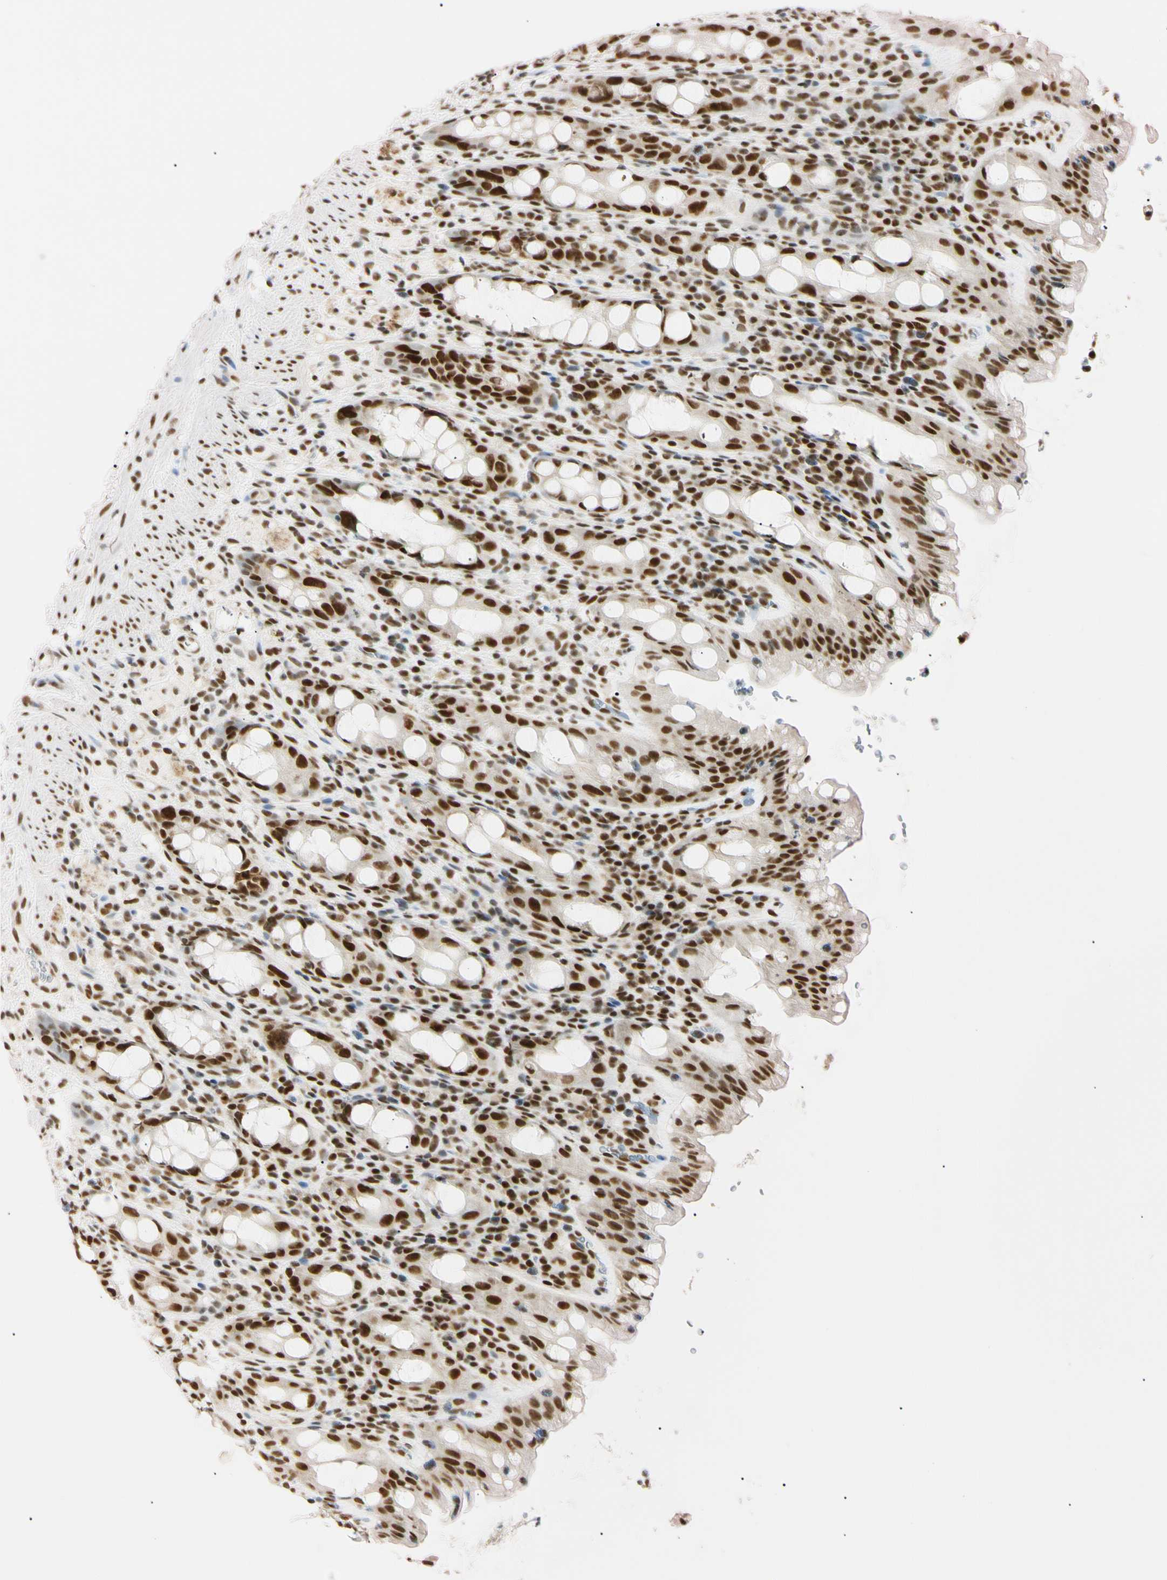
{"staining": {"intensity": "strong", "quantity": ">75%", "location": "nuclear"}, "tissue": "rectum", "cell_type": "Glandular cells", "image_type": "normal", "snomed": [{"axis": "morphology", "description": "Normal tissue, NOS"}, {"axis": "topography", "description": "Rectum"}], "caption": "This histopathology image reveals immunohistochemistry (IHC) staining of normal rectum, with high strong nuclear expression in approximately >75% of glandular cells.", "gene": "ZNF134", "patient": {"sex": "male", "age": 44}}